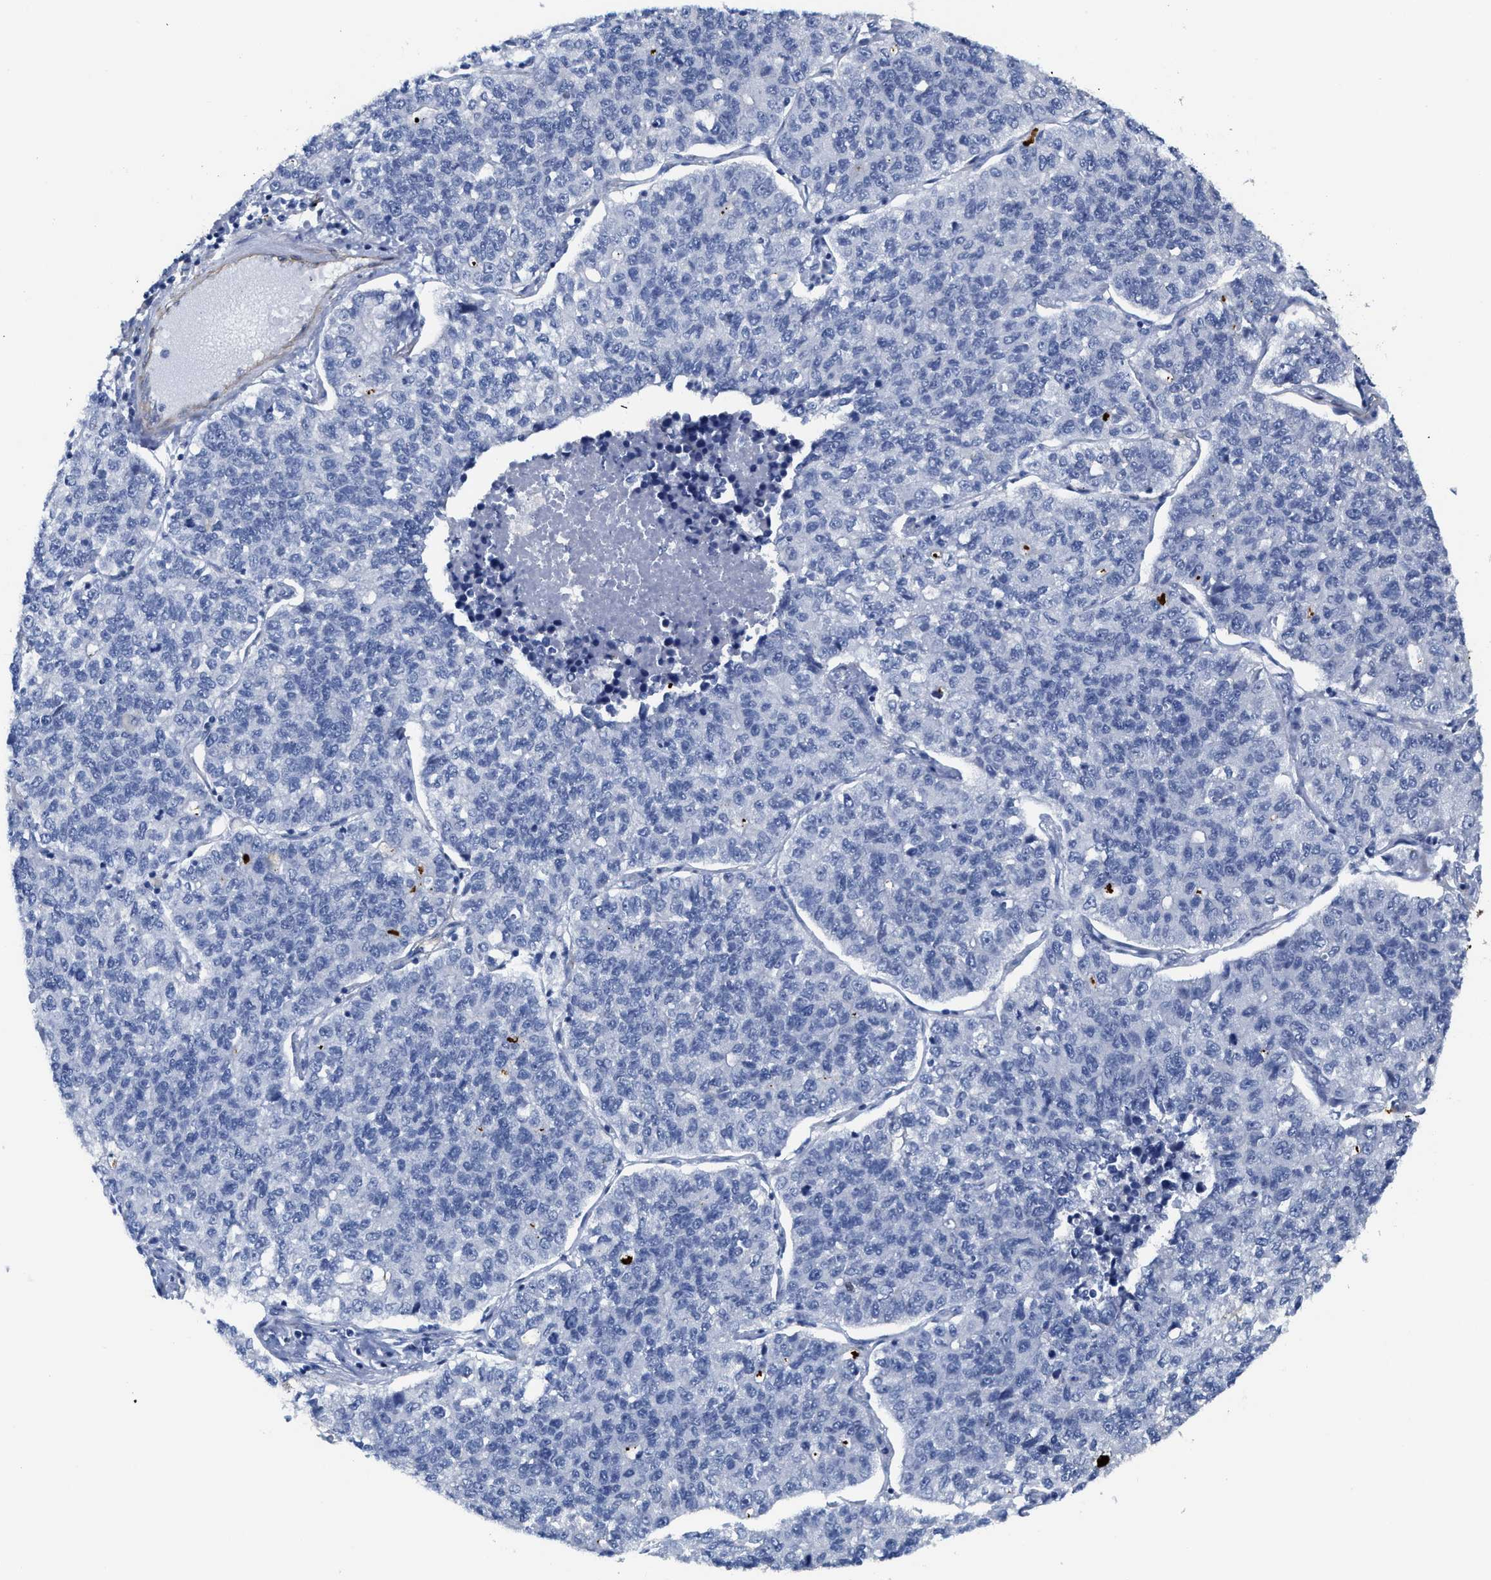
{"staining": {"intensity": "negative", "quantity": "none", "location": "none"}, "tissue": "lung cancer", "cell_type": "Tumor cells", "image_type": "cancer", "snomed": [{"axis": "morphology", "description": "Adenocarcinoma, NOS"}, {"axis": "topography", "description": "Lung"}], "caption": "Immunohistochemistry micrograph of human lung cancer stained for a protein (brown), which demonstrates no expression in tumor cells.", "gene": "TUB", "patient": {"sex": "male", "age": 49}}